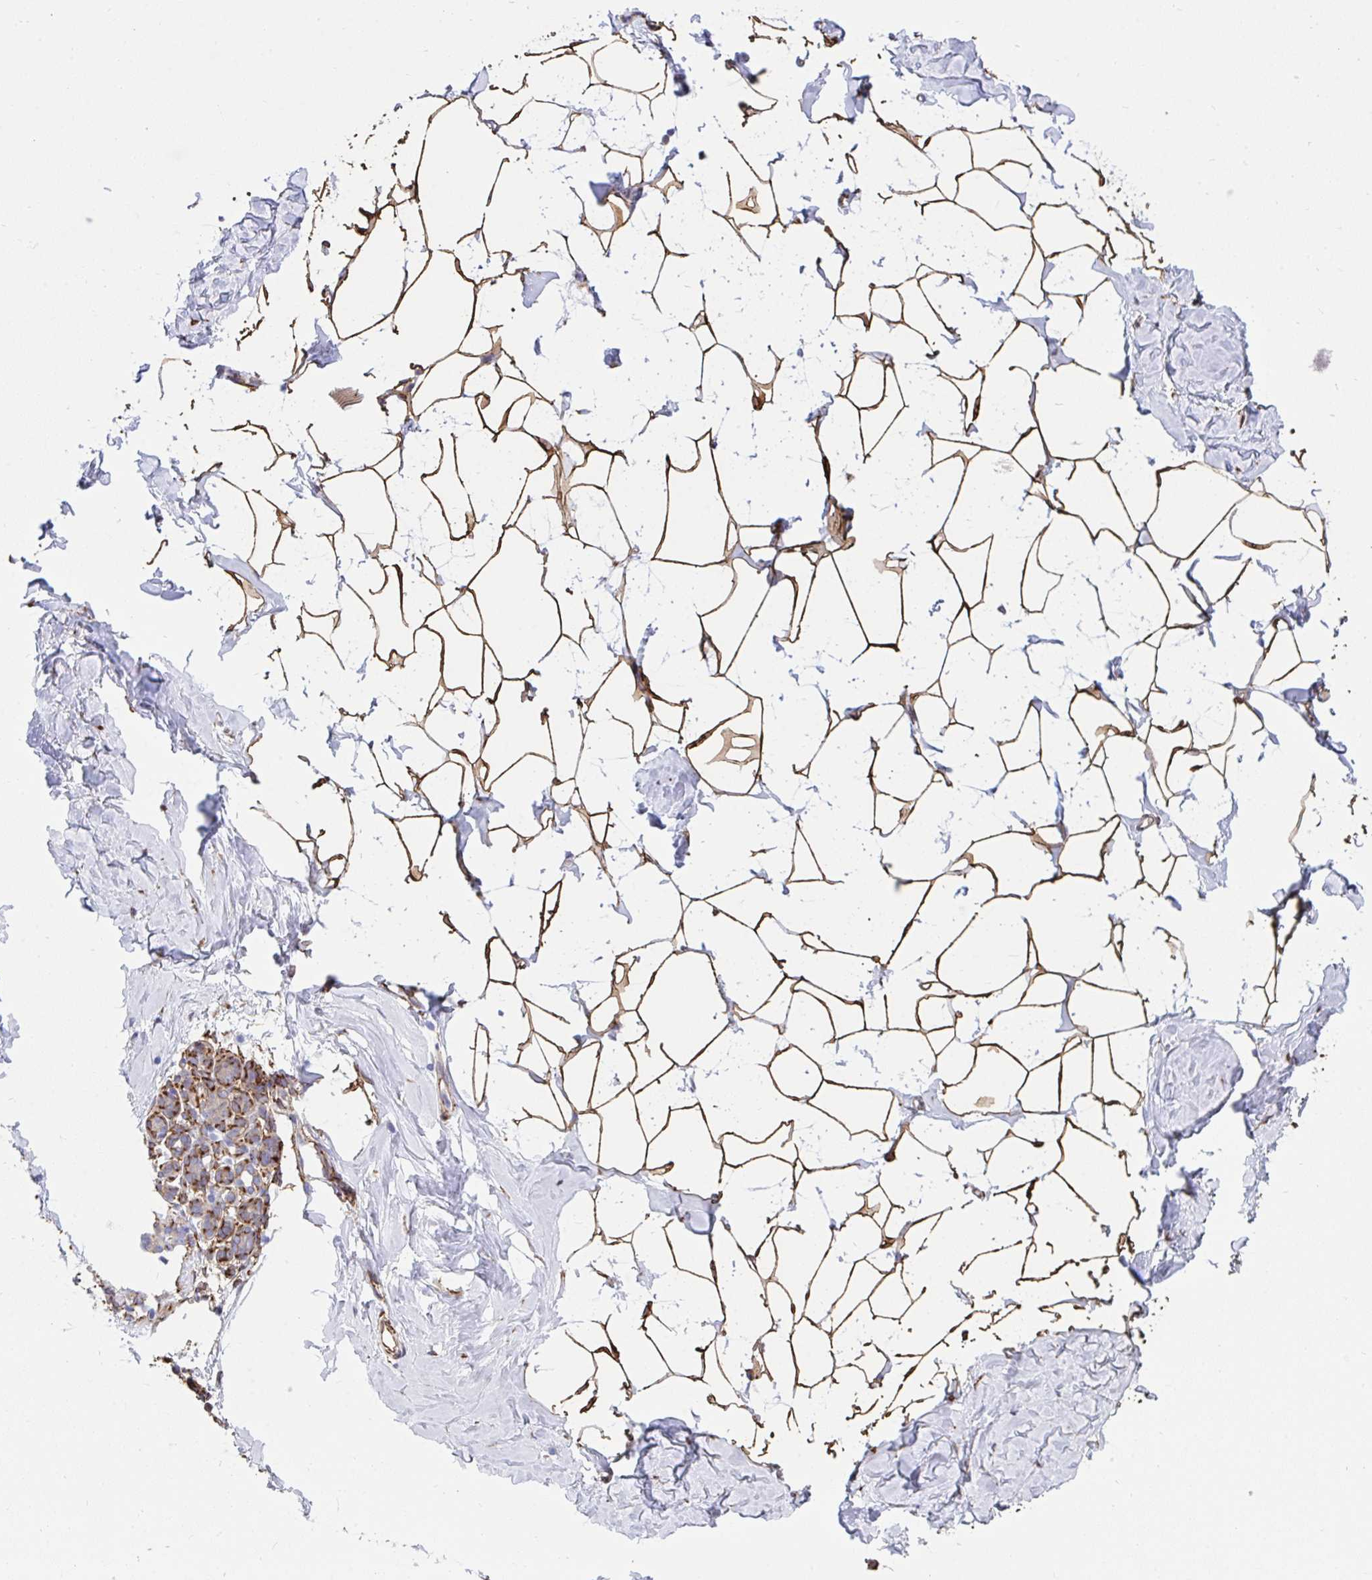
{"staining": {"intensity": "strong", "quantity": ">75%", "location": "cytoplasmic/membranous"}, "tissue": "breast", "cell_type": "Adipocytes", "image_type": "normal", "snomed": [{"axis": "morphology", "description": "Normal tissue, NOS"}, {"axis": "topography", "description": "Breast"}], "caption": "DAB (3,3'-diaminobenzidine) immunohistochemical staining of benign human breast demonstrates strong cytoplasmic/membranous protein staining in about >75% of adipocytes. (DAB = brown stain, brightfield microscopy at high magnification).", "gene": "ASPH", "patient": {"sex": "female", "age": 32}}